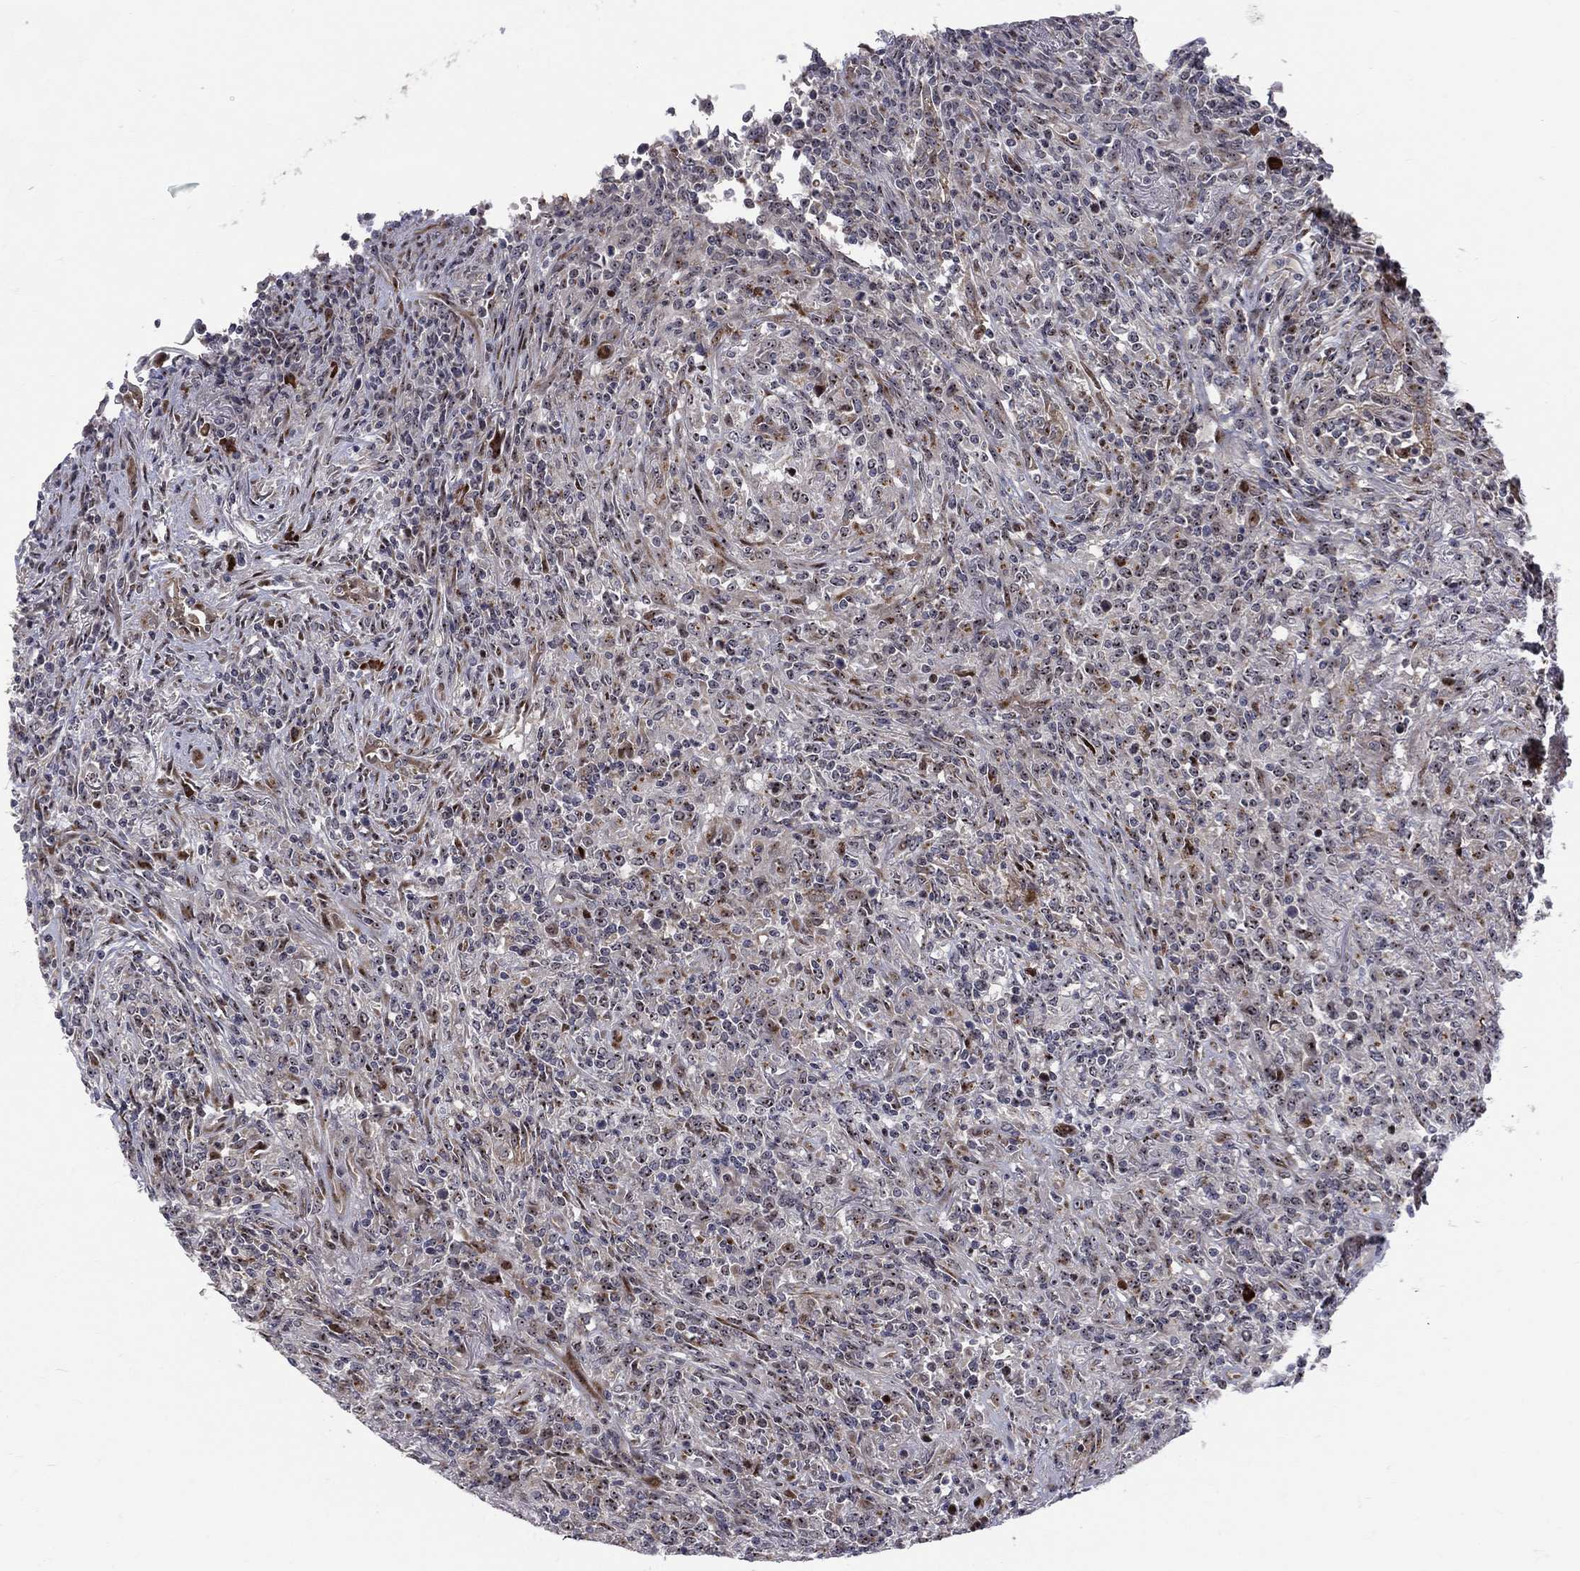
{"staining": {"intensity": "strong", "quantity": "<25%", "location": "nuclear"}, "tissue": "lymphoma", "cell_type": "Tumor cells", "image_type": "cancer", "snomed": [{"axis": "morphology", "description": "Malignant lymphoma, non-Hodgkin's type, High grade"}, {"axis": "topography", "description": "Lung"}], "caption": "Immunohistochemistry (DAB) staining of lymphoma reveals strong nuclear protein expression in about <25% of tumor cells.", "gene": "VHL", "patient": {"sex": "male", "age": 79}}